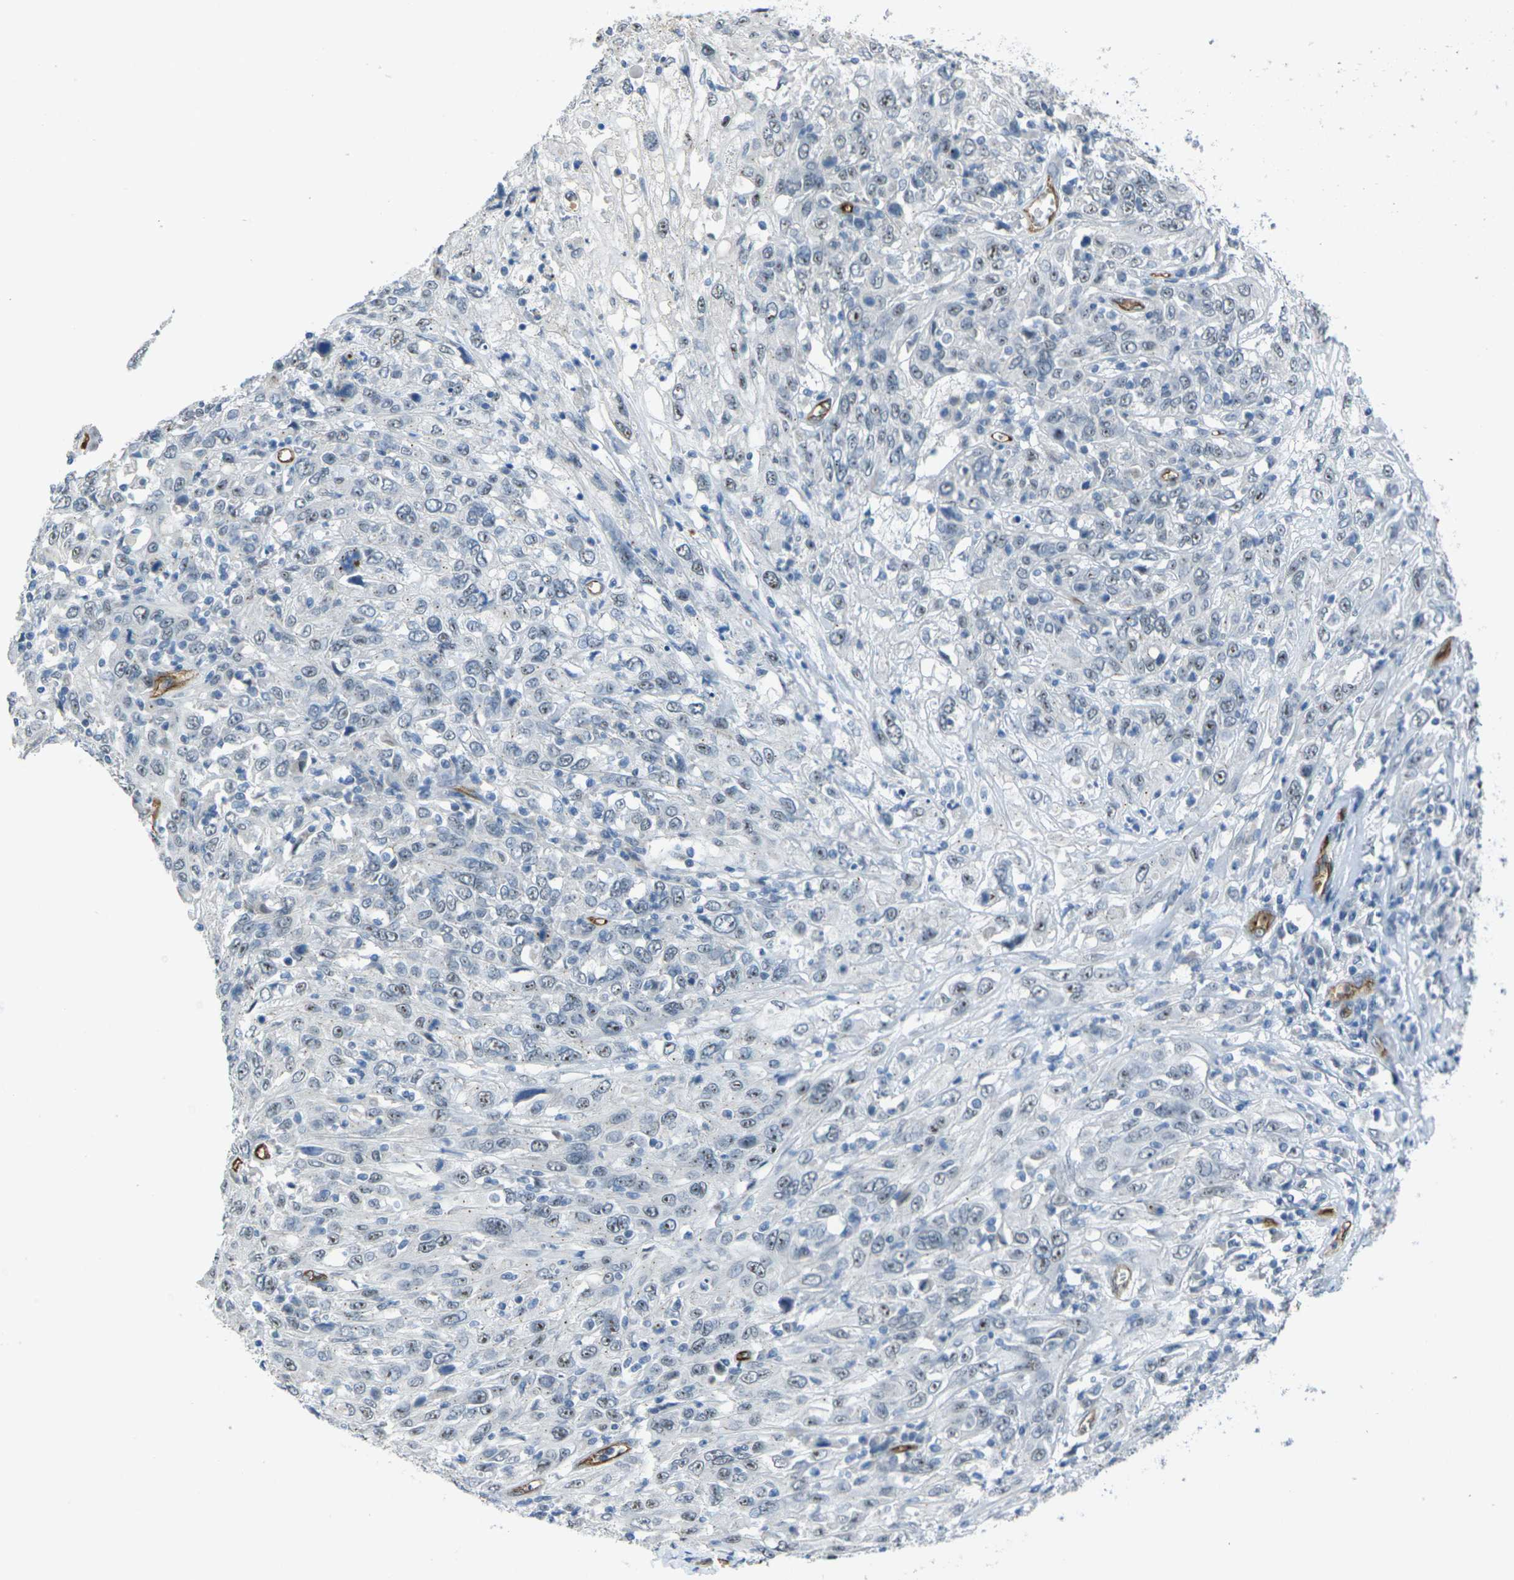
{"staining": {"intensity": "moderate", "quantity": "<25%", "location": "nuclear"}, "tissue": "cervical cancer", "cell_type": "Tumor cells", "image_type": "cancer", "snomed": [{"axis": "morphology", "description": "Squamous cell carcinoma, NOS"}, {"axis": "topography", "description": "Cervix"}], "caption": "Protein staining of cervical cancer tissue shows moderate nuclear staining in approximately <25% of tumor cells.", "gene": "HSPA12B", "patient": {"sex": "female", "age": 46}}